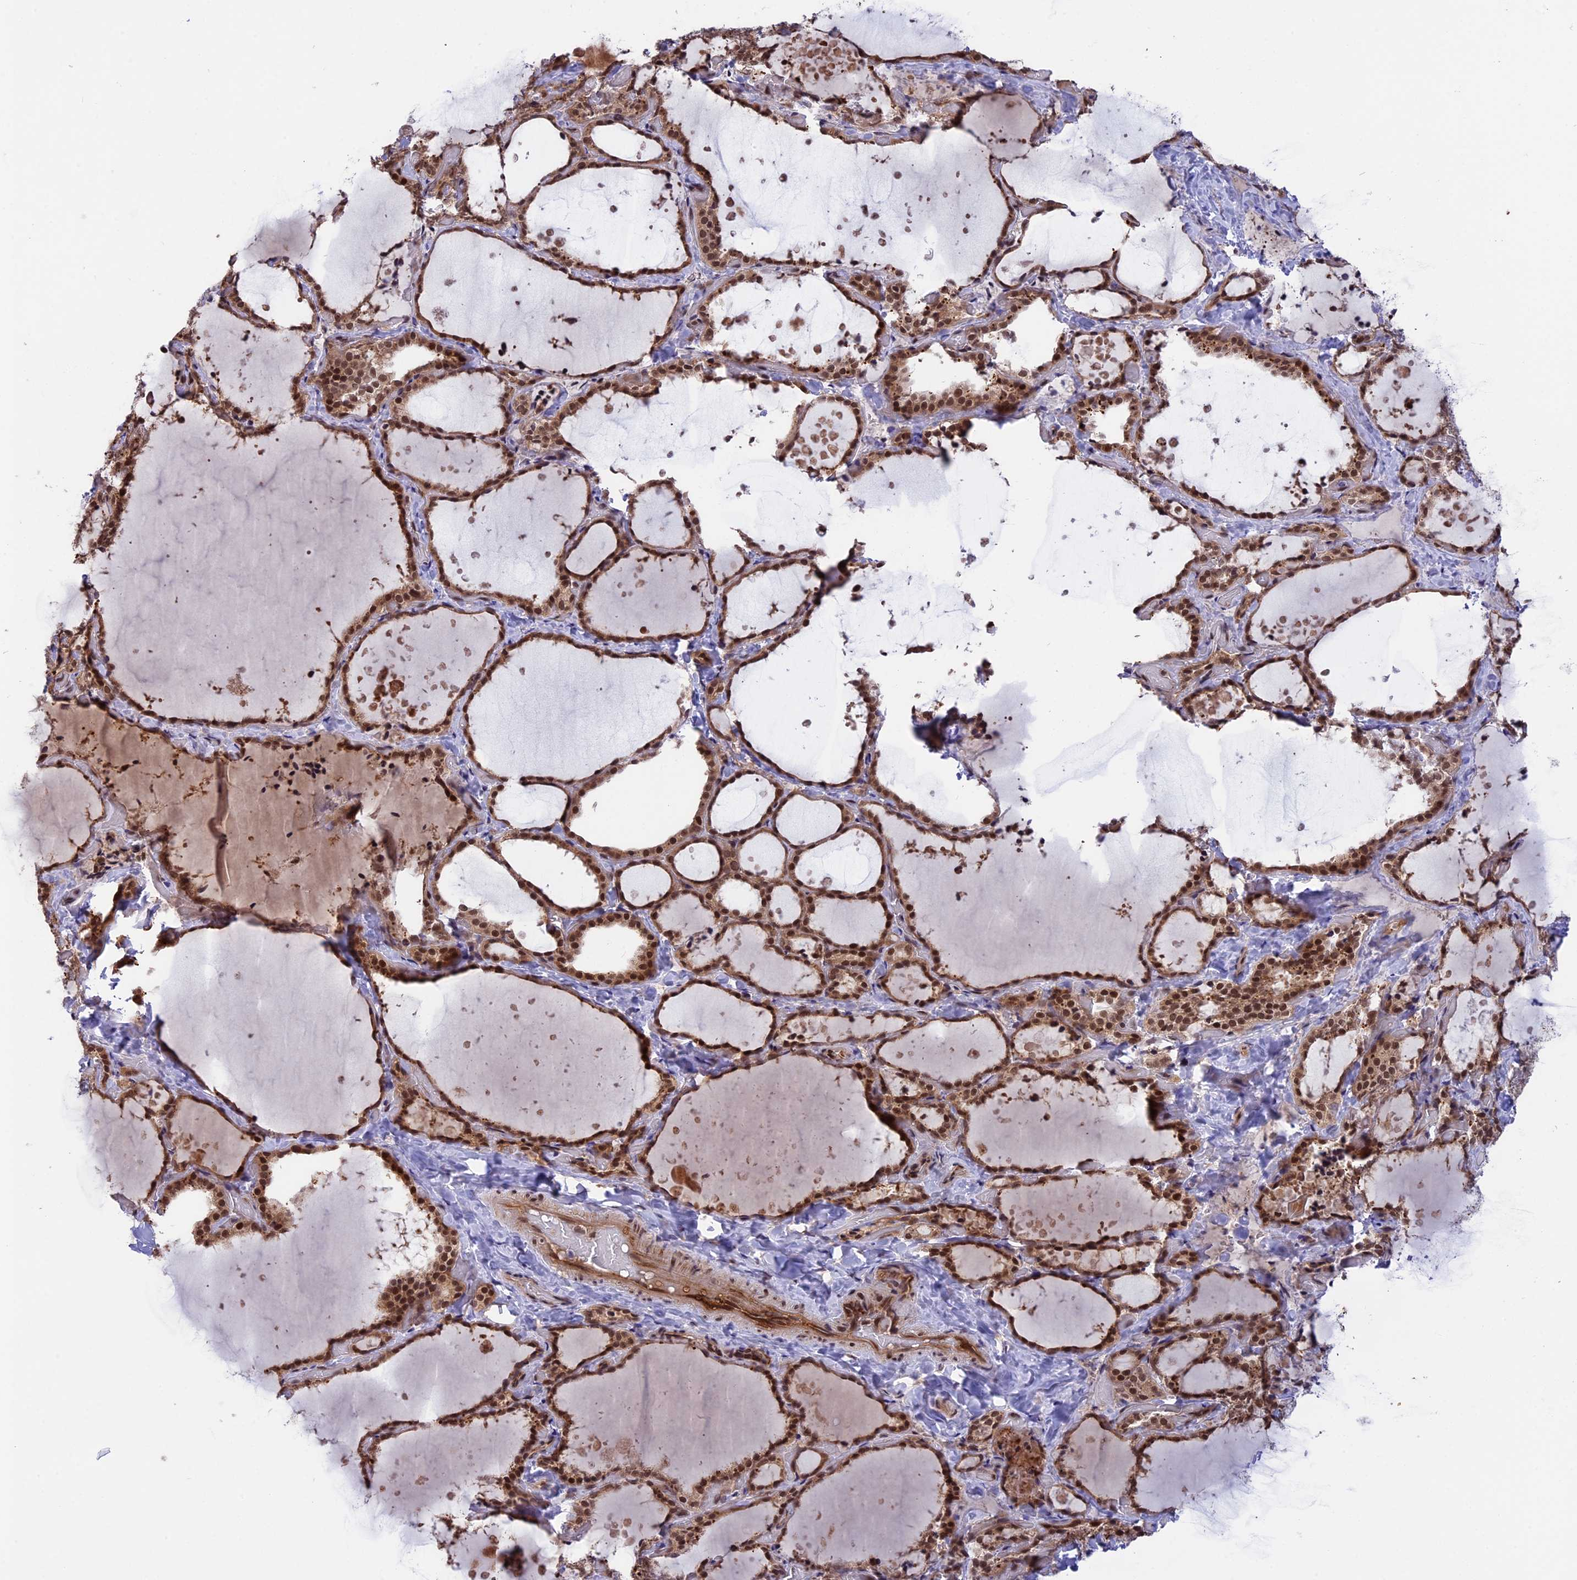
{"staining": {"intensity": "moderate", "quantity": ">75%", "location": "nuclear"}, "tissue": "thyroid gland", "cell_type": "Glandular cells", "image_type": "normal", "snomed": [{"axis": "morphology", "description": "Normal tissue, NOS"}, {"axis": "topography", "description": "Thyroid gland"}], "caption": "Immunohistochemistry micrograph of unremarkable thyroid gland: thyroid gland stained using immunohistochemistry (IHC) displays medium levels of moderate protein expression localized specifically in the nuclear of glandular cells, appearing as a nuclear brown color.", "gene": "POLR2C", "patient": {"sex": "female", "age": 44}}